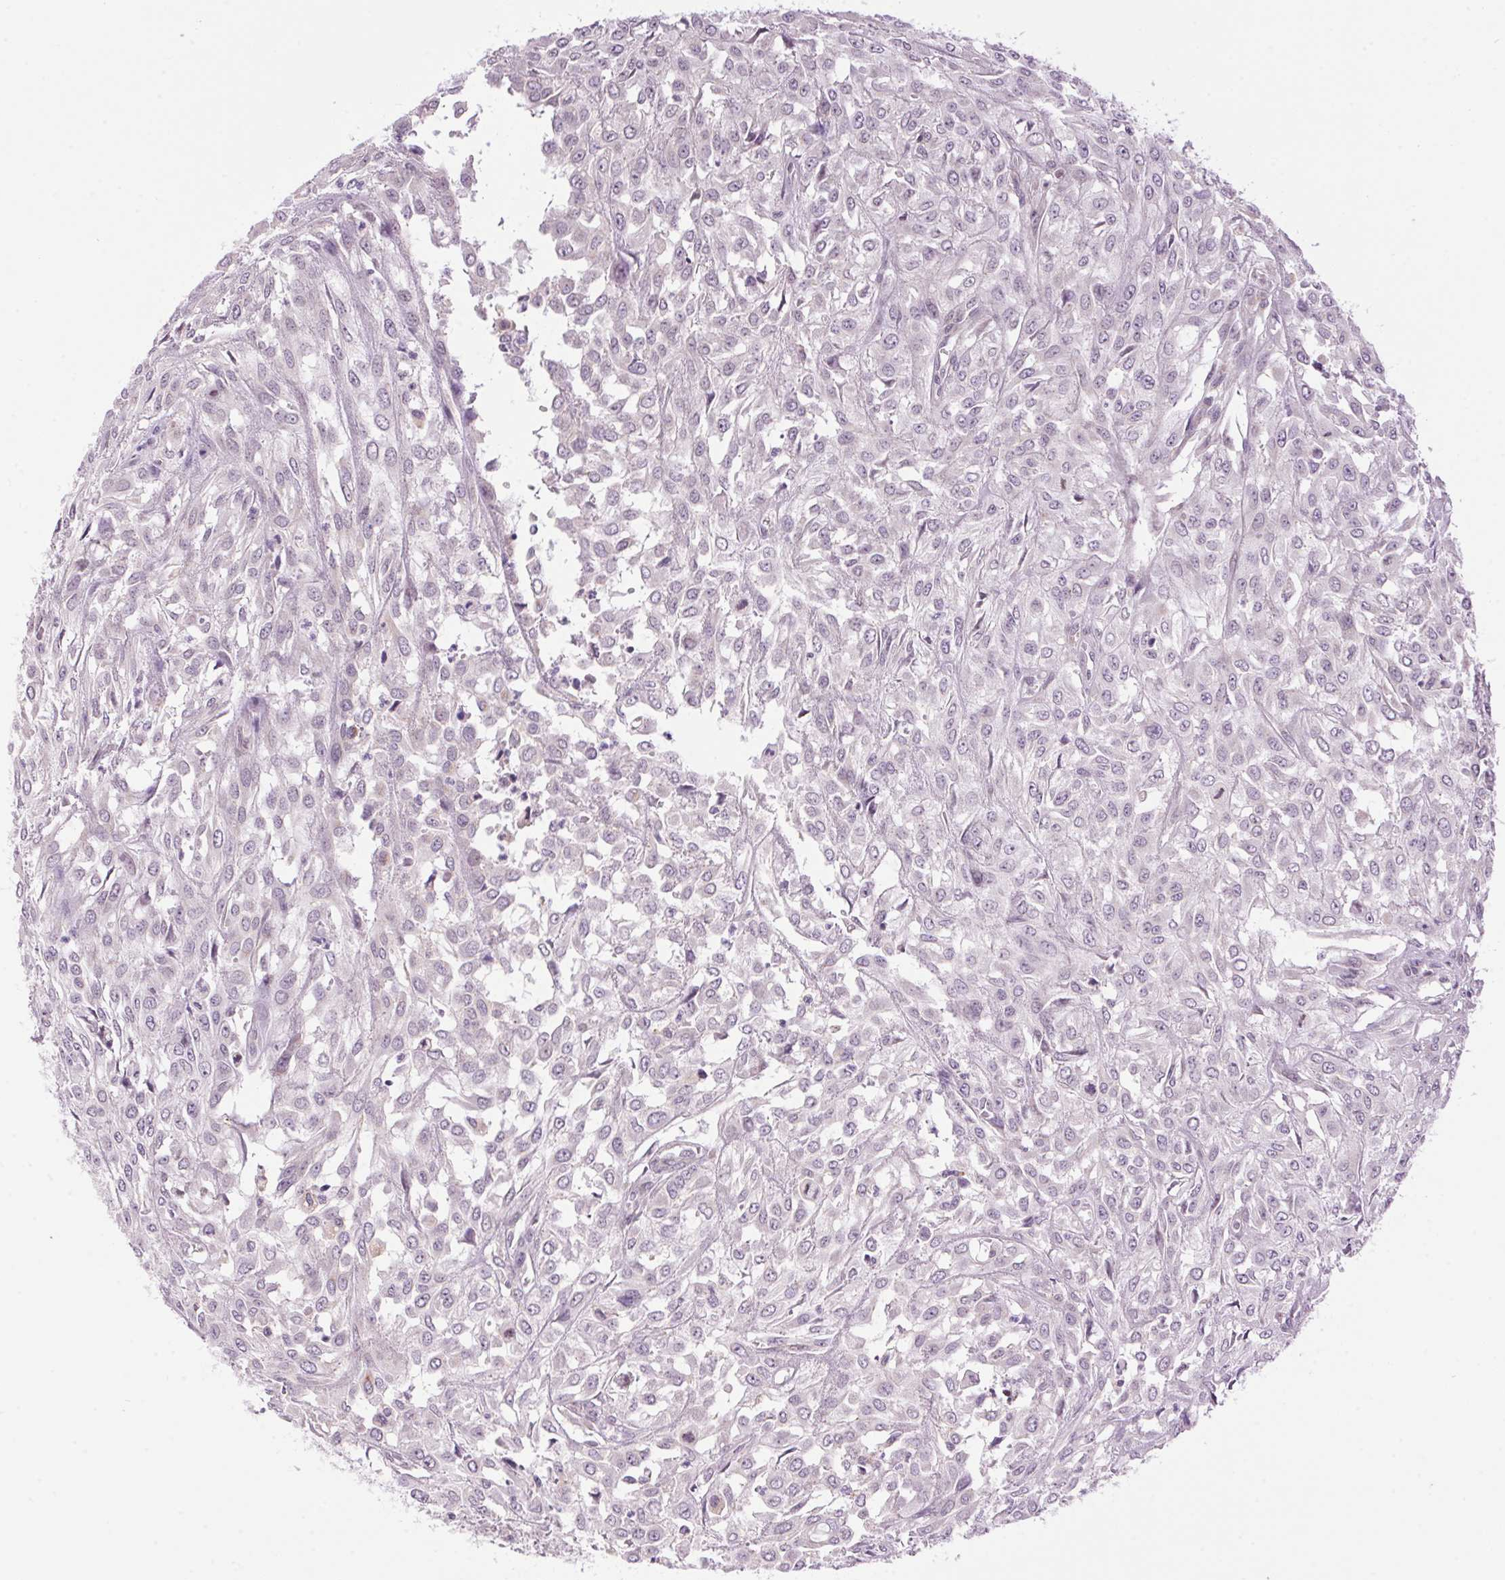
{"staining": {"intensity": "negative", "quantity": "none", "location": "none"}, "tissue": "urothelial cancer", "cell_type": "Tumor cells", "image_type": "cancer", "snomed": [{"axis": "morphology", "description": "Urothelial carcinoma, High grade"}, {"axis": "topography", "description": "Urinary bladder"}], "caption": "IHC histopathology image of neoplastic tissue: human urothelial carcinoma (high-grade) stained with DAB displays no significant protein positivity in tumor cells. The staining is performed using DAB brown chromogen with nuclei counter-stained in using hematoxylin.", "gene": "SMIM13", "patient": {"sex": "male", "age": 67}}